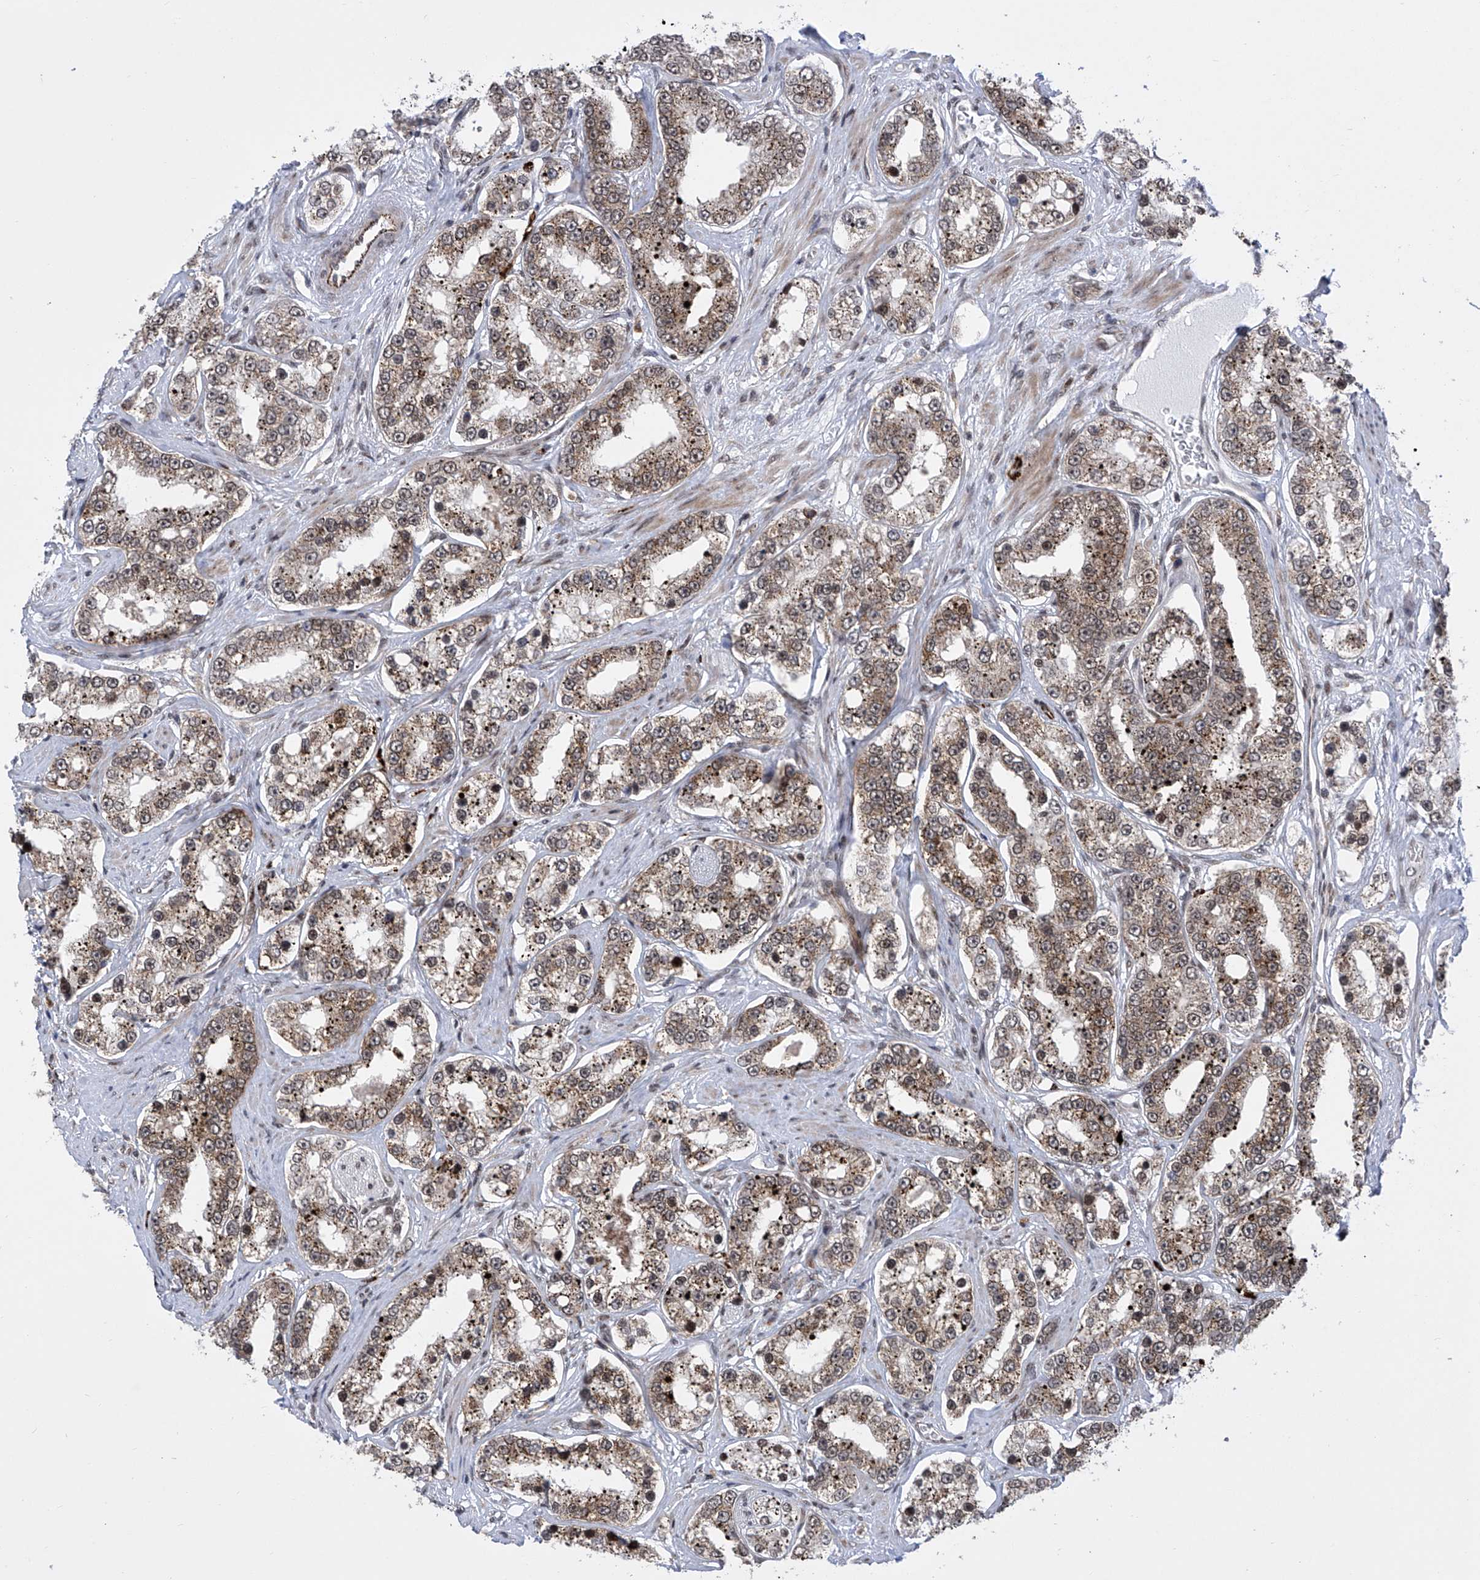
{"staining": {"intensity": "moderate", "quantity": "25%-75%", "location": "cytoplasmic/membranous,nuclear"}, "tissue": "prostate cancer", "cell_type": "Tumor cells", "image_type": "cancer", "snomed": [{"axis": "morphology", "description": "Normal tissue, NOS"}, {"axis": "morphology", "description": "Adenocarcinoma, High grade"}, {"axis": "topography", "description": "Prostate"}], "caption": "Immunohistochemistry micrograph of high-grade adenocarcinoma (prostate) stained for a protein (brown), which demonstrates medium levels of moderate cytoplasmic/membranous and nuclear staining in approximately 25%-75% of tumor cells.", "gene": "CEP290", "patient": {"sex": "male", "age": 83}}